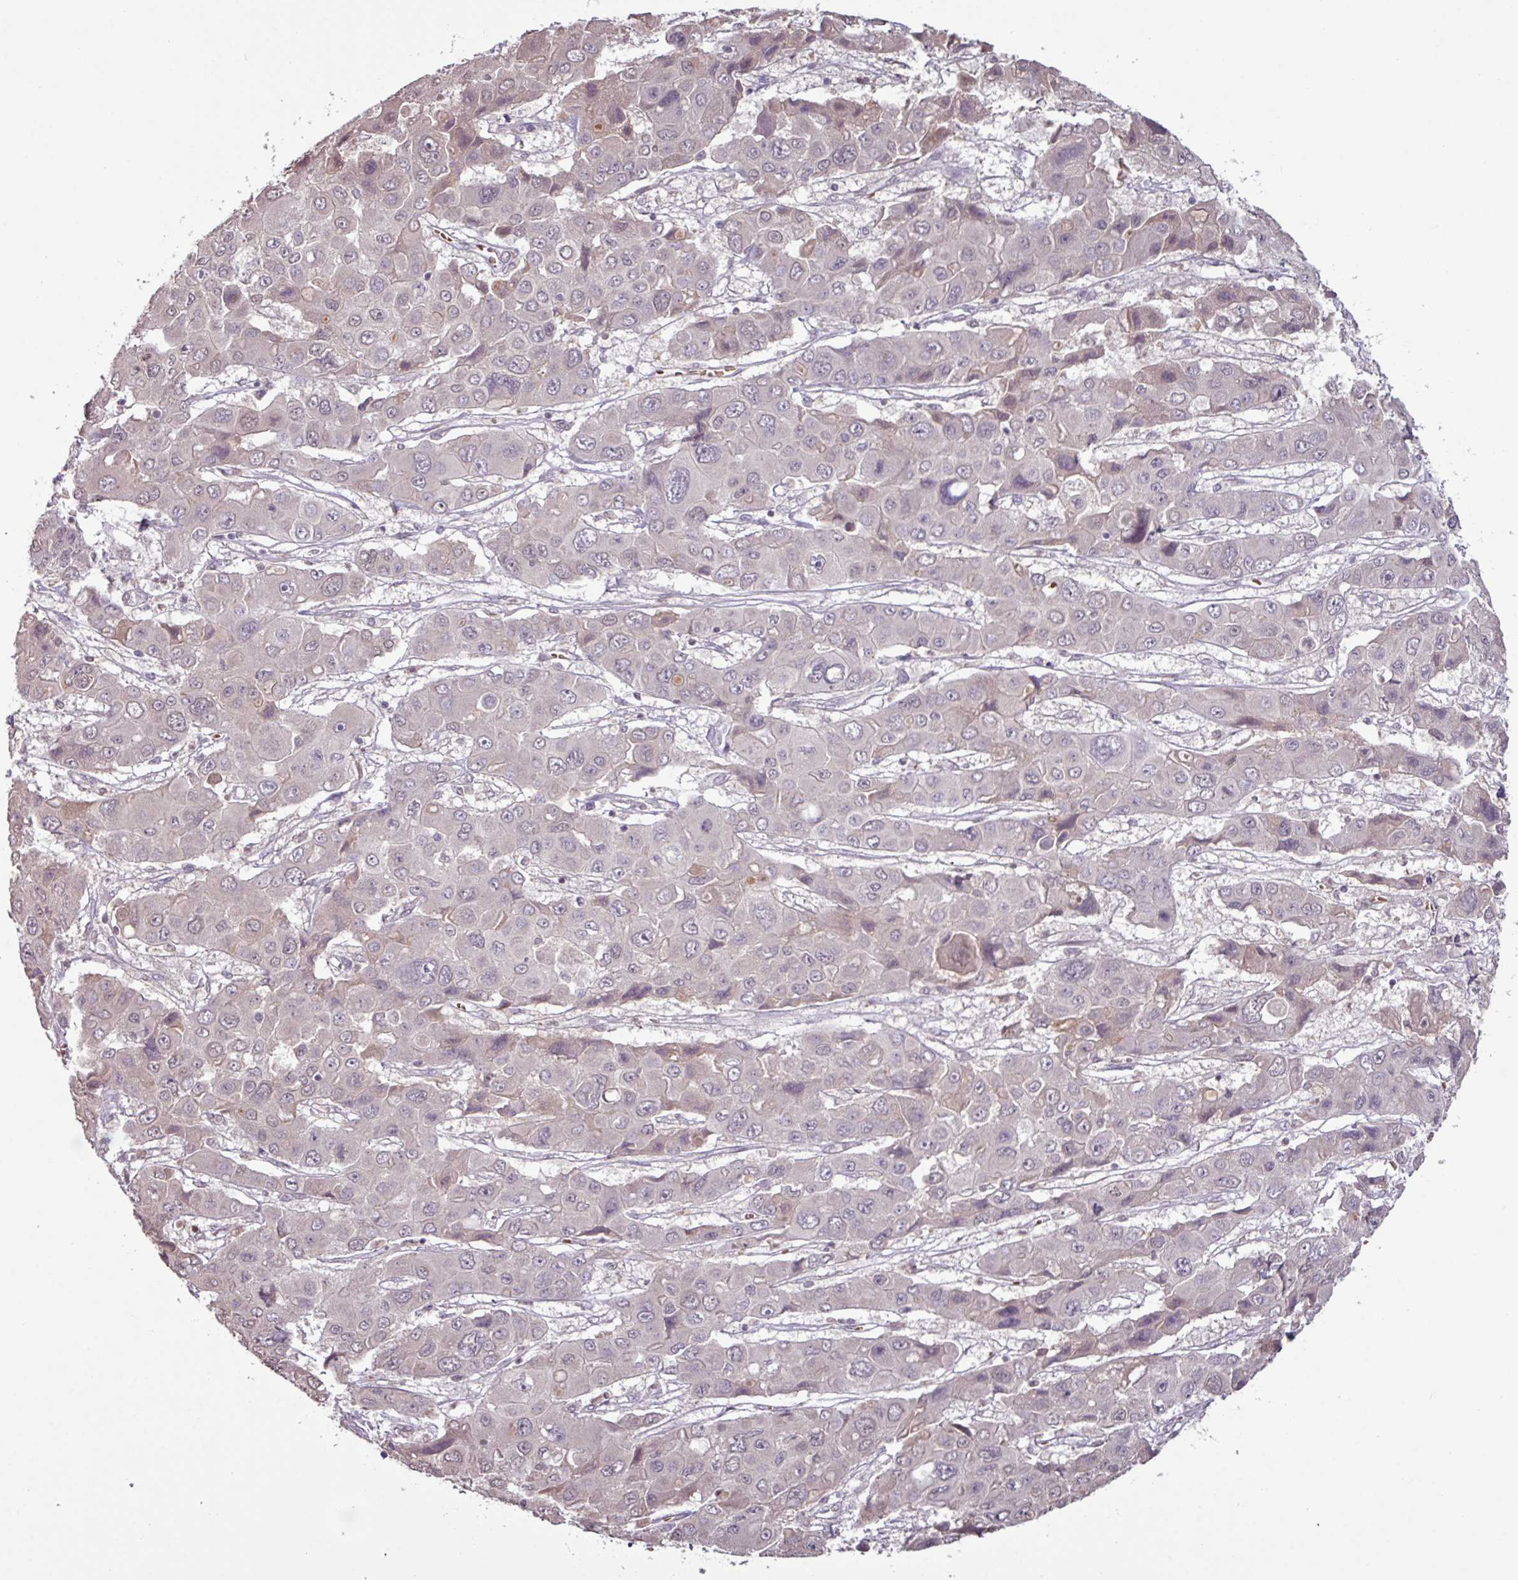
{"staining": {"intensity": "negative", "quantity": "none", "location": "none"}, "tissue": "liver cancer", "cell_type": "Tumor cells", "image_type": "cancer", "snomed": [{"axis": "morphology", "description": "Cholangiocarcinoma"}, {"axis": "topography", "description": "Liver"}], "caption": "DAB immunohistochemical staining of liver cholangiocarcinoma reveals no significant staining in tumor cells.", "gene": "SLC5A10", "patient": {"sex": "male", "age": 67}}